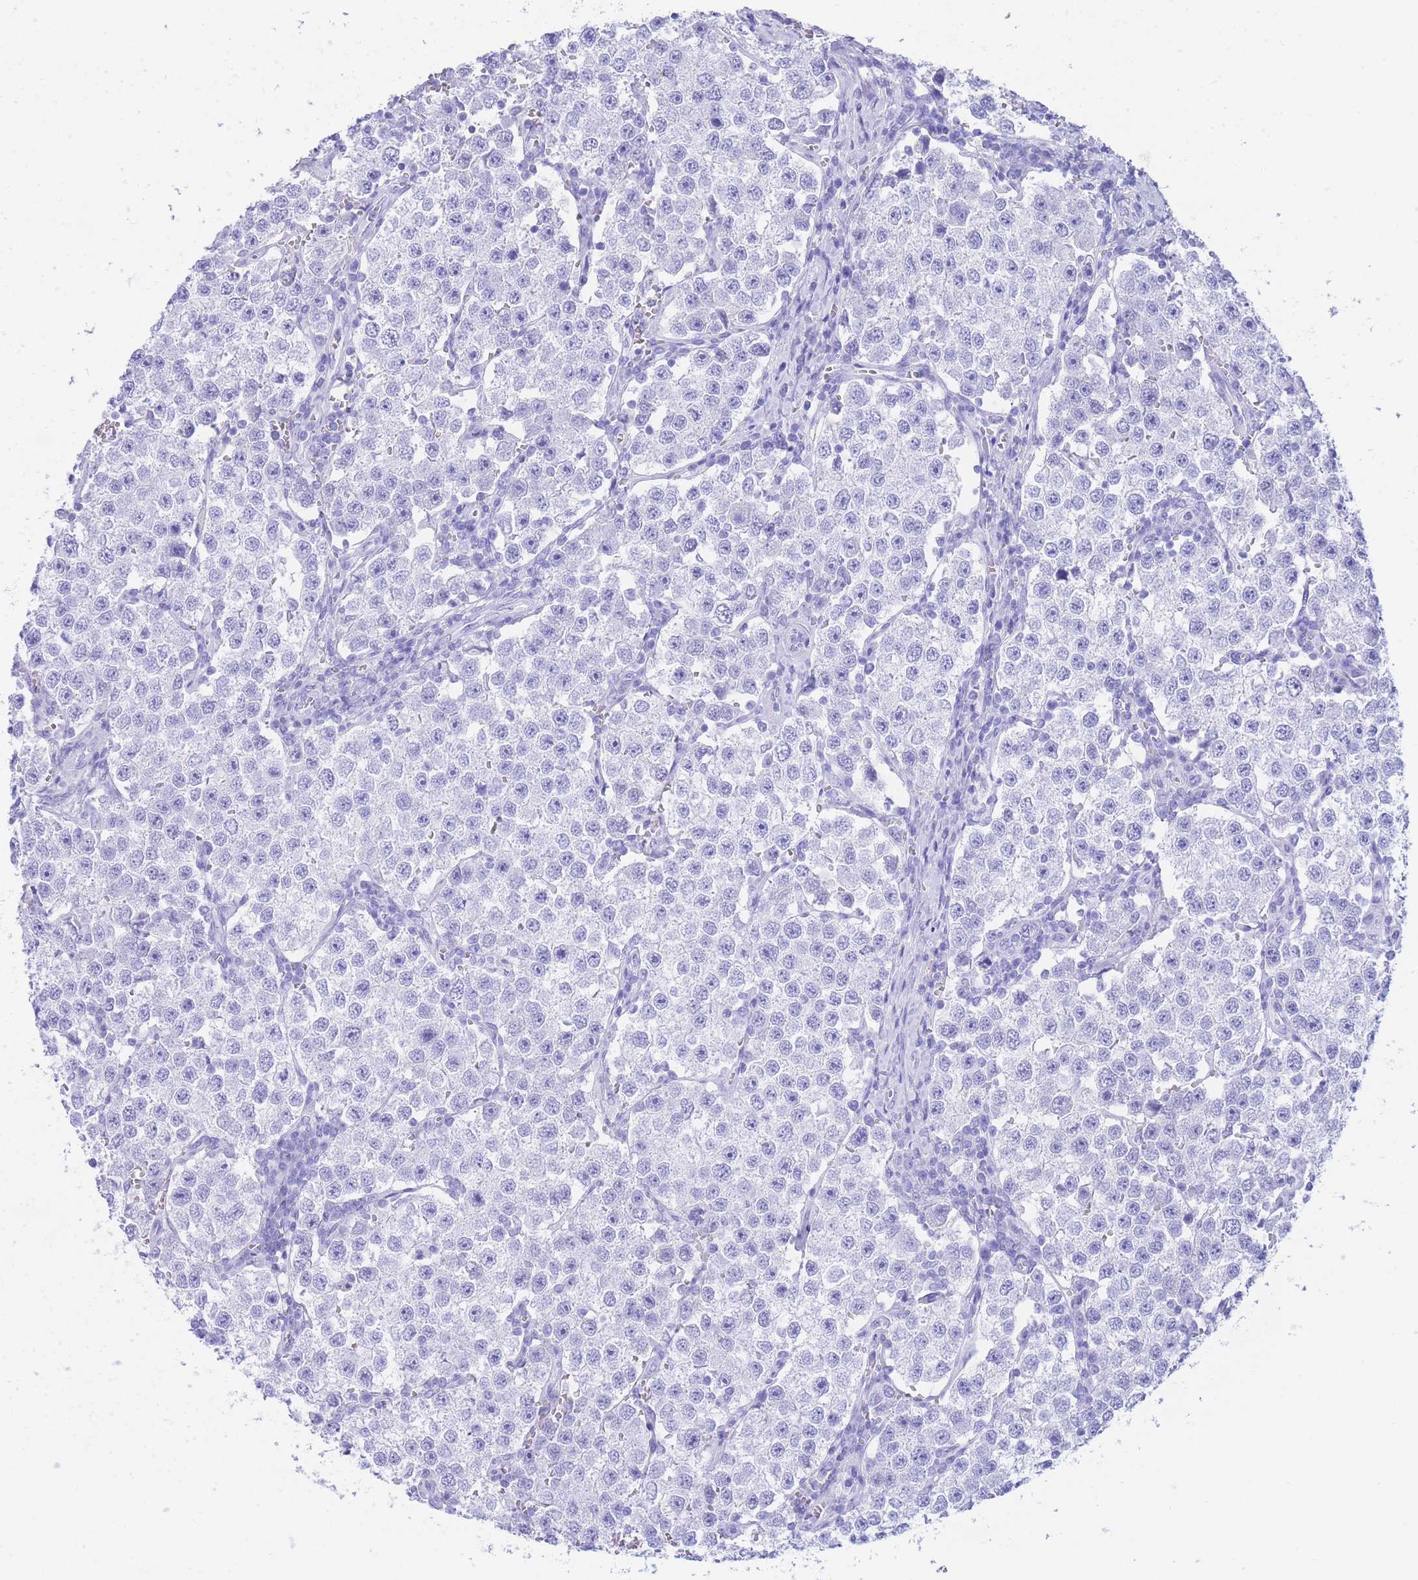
{"staining": {"intensity": "negative", "quantity": "none", "location": "none"}, "tissue": "testis cancer", "cell_type": "Tumor cells", "image_type": "cancer", "snomed": [{"axis": "morphology", "description": "Seminoma, NOS"}, {"axis": "topography", "description": "Testis"}], "caption": "Immunohistochemistry (IHC) photomicrograph of testis cancer stained for a protein (brown), which reveals no positivity in tumor cells.", "gene": "SLCO1B3", "patient": {"sex": "male", "age": 37}}